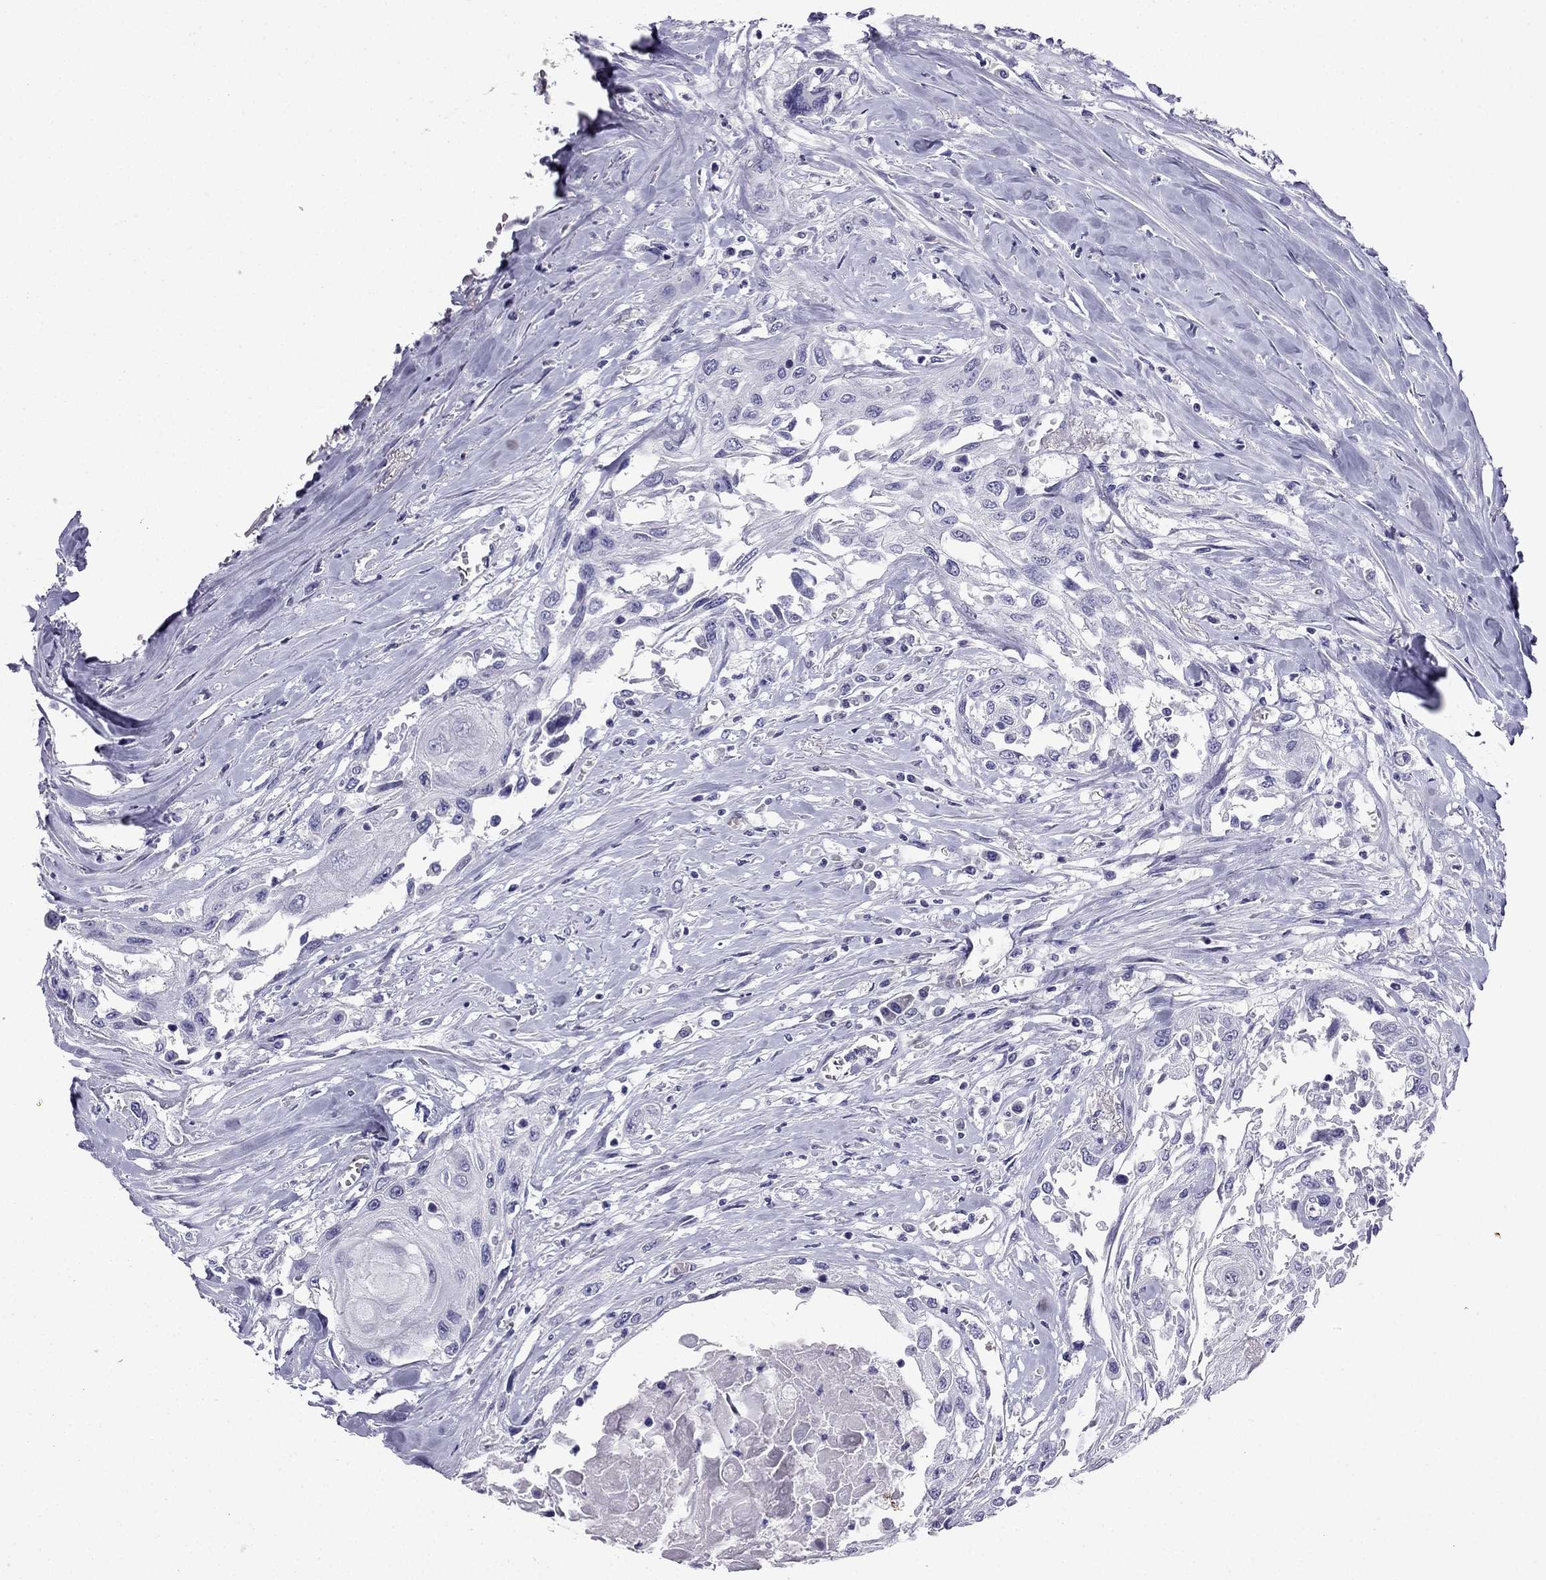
{"staining": {"intensity": "negative", "quantity": "none", "location": "none"}, "tissue": "head and neck cancer", "cell_type": "Tumor cells", "image_type": "cancer", "snomed": [{"axis": "morphology", "description": "Normal tissue, NOS"}, {"axis": "morphology", "description": "Squamous cell carcinoma, NOS"}, {"axis": "topography", "description": "Oral tissue"}, {"axis": "topography", "description": "Peripheral nerve tissue"}, {"axis": "topography", "description": "Head-Neck"}], "caption": "IHC of head and neck cancer (squamous cell carcinoma) shows no staining in tumor cells. (DAB (3,3'-diaminobenzidine) immunohistochemistry (IHC) visualized using brightfield microscopy, high magnification).", "gene": "NPTX1", "patient": {"sex": "female", "age": 59}}